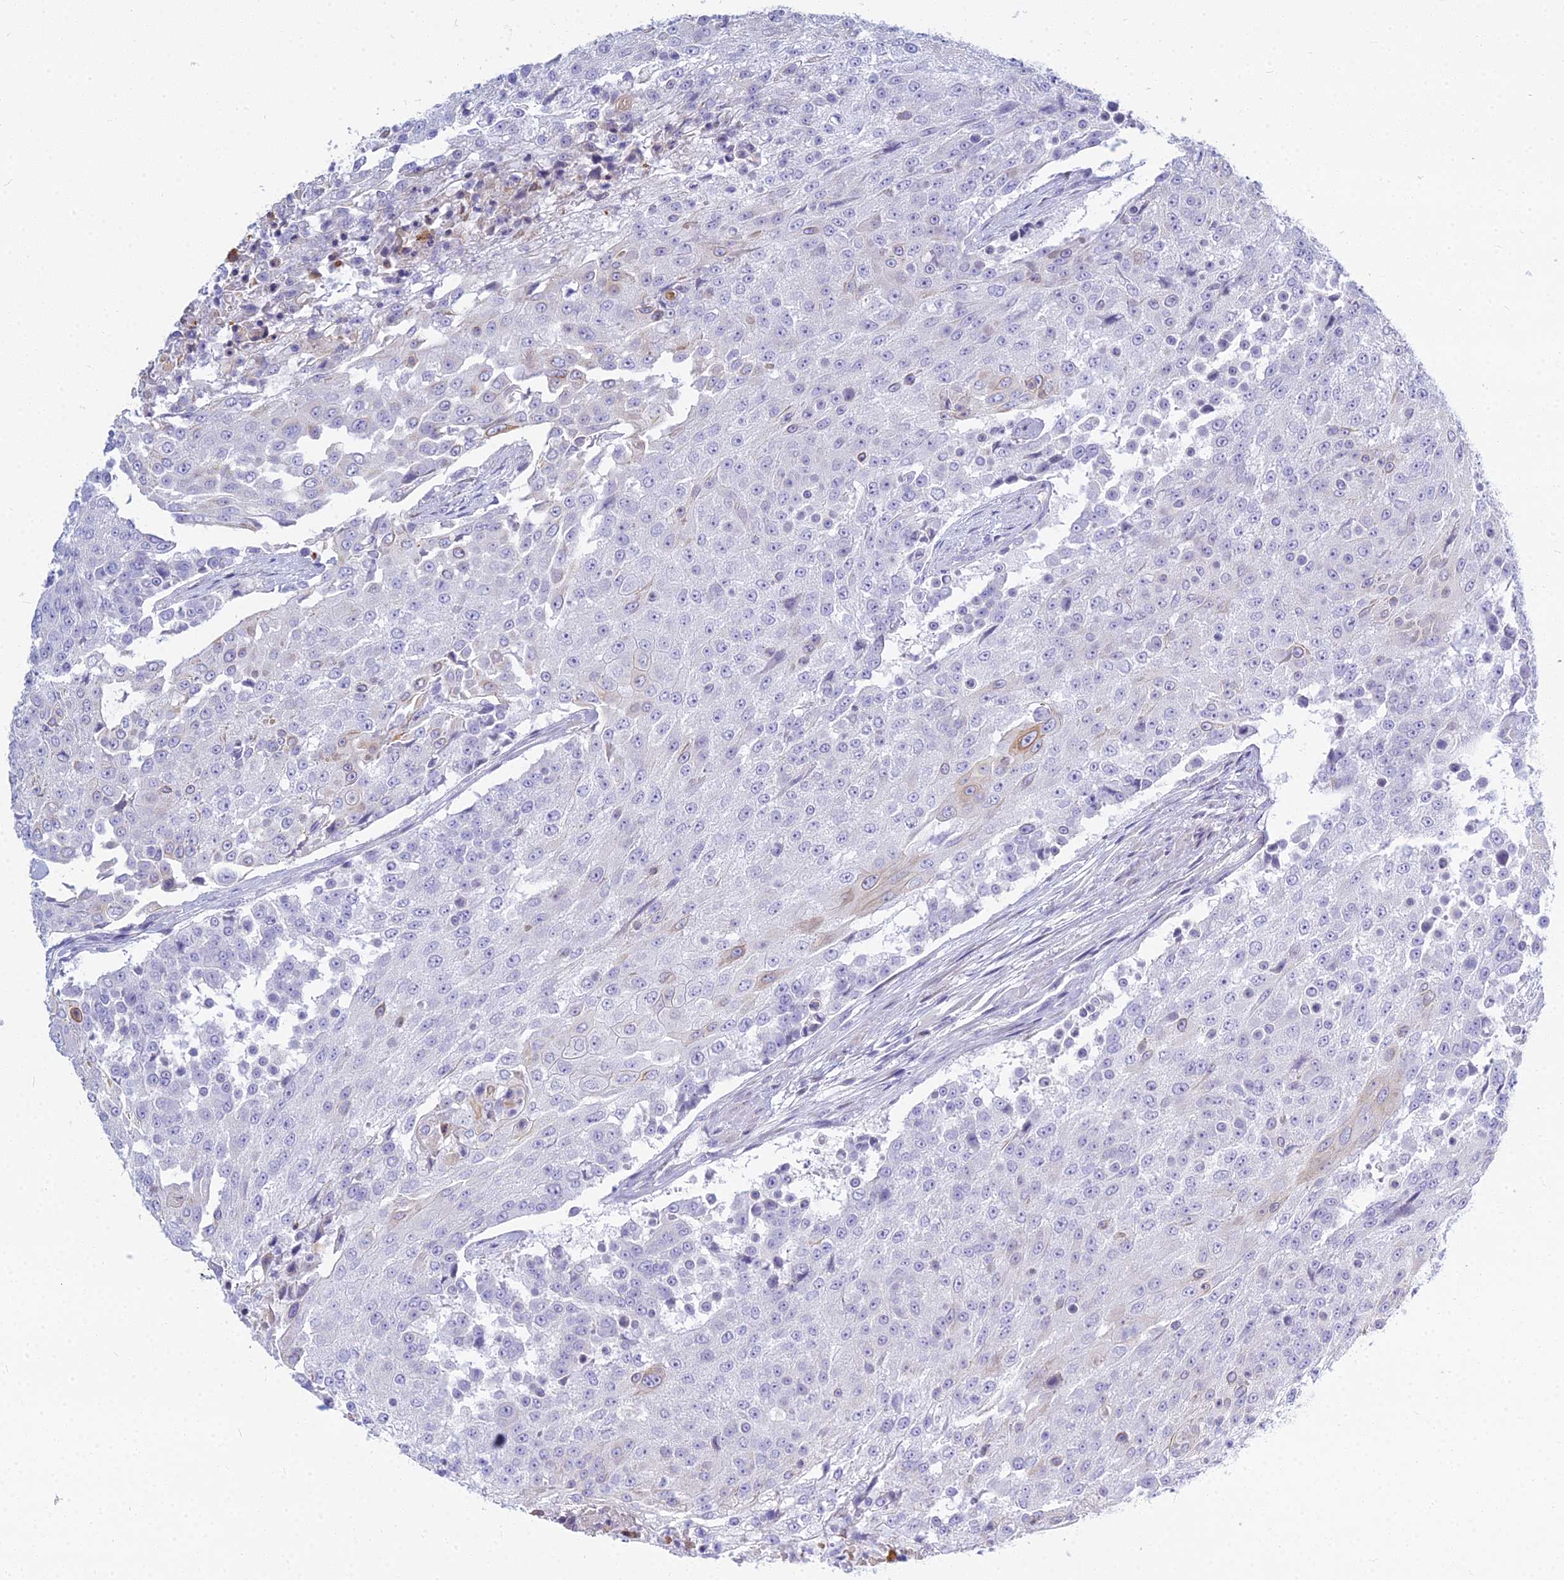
{"staining": {"intensity": "weak", "quantity": "<25%", "location": "cytoplasmic/membranous"}, "tissue": "urothelial cancer", "cell_type": "Tumor cells", "image_type": "cancer", "snomed": [{"axis": "morphology", "description": "Urothelial carcinoma, High grade"}, {"axis": "topography", "description": "Urinary bladder"}], "caption": "The image demonstrates no significant staining in tumor cells of urothelial carcinoma (high-grade).", "gene": "SMIM24", "patient": {"sex": "female", "age": 63}}